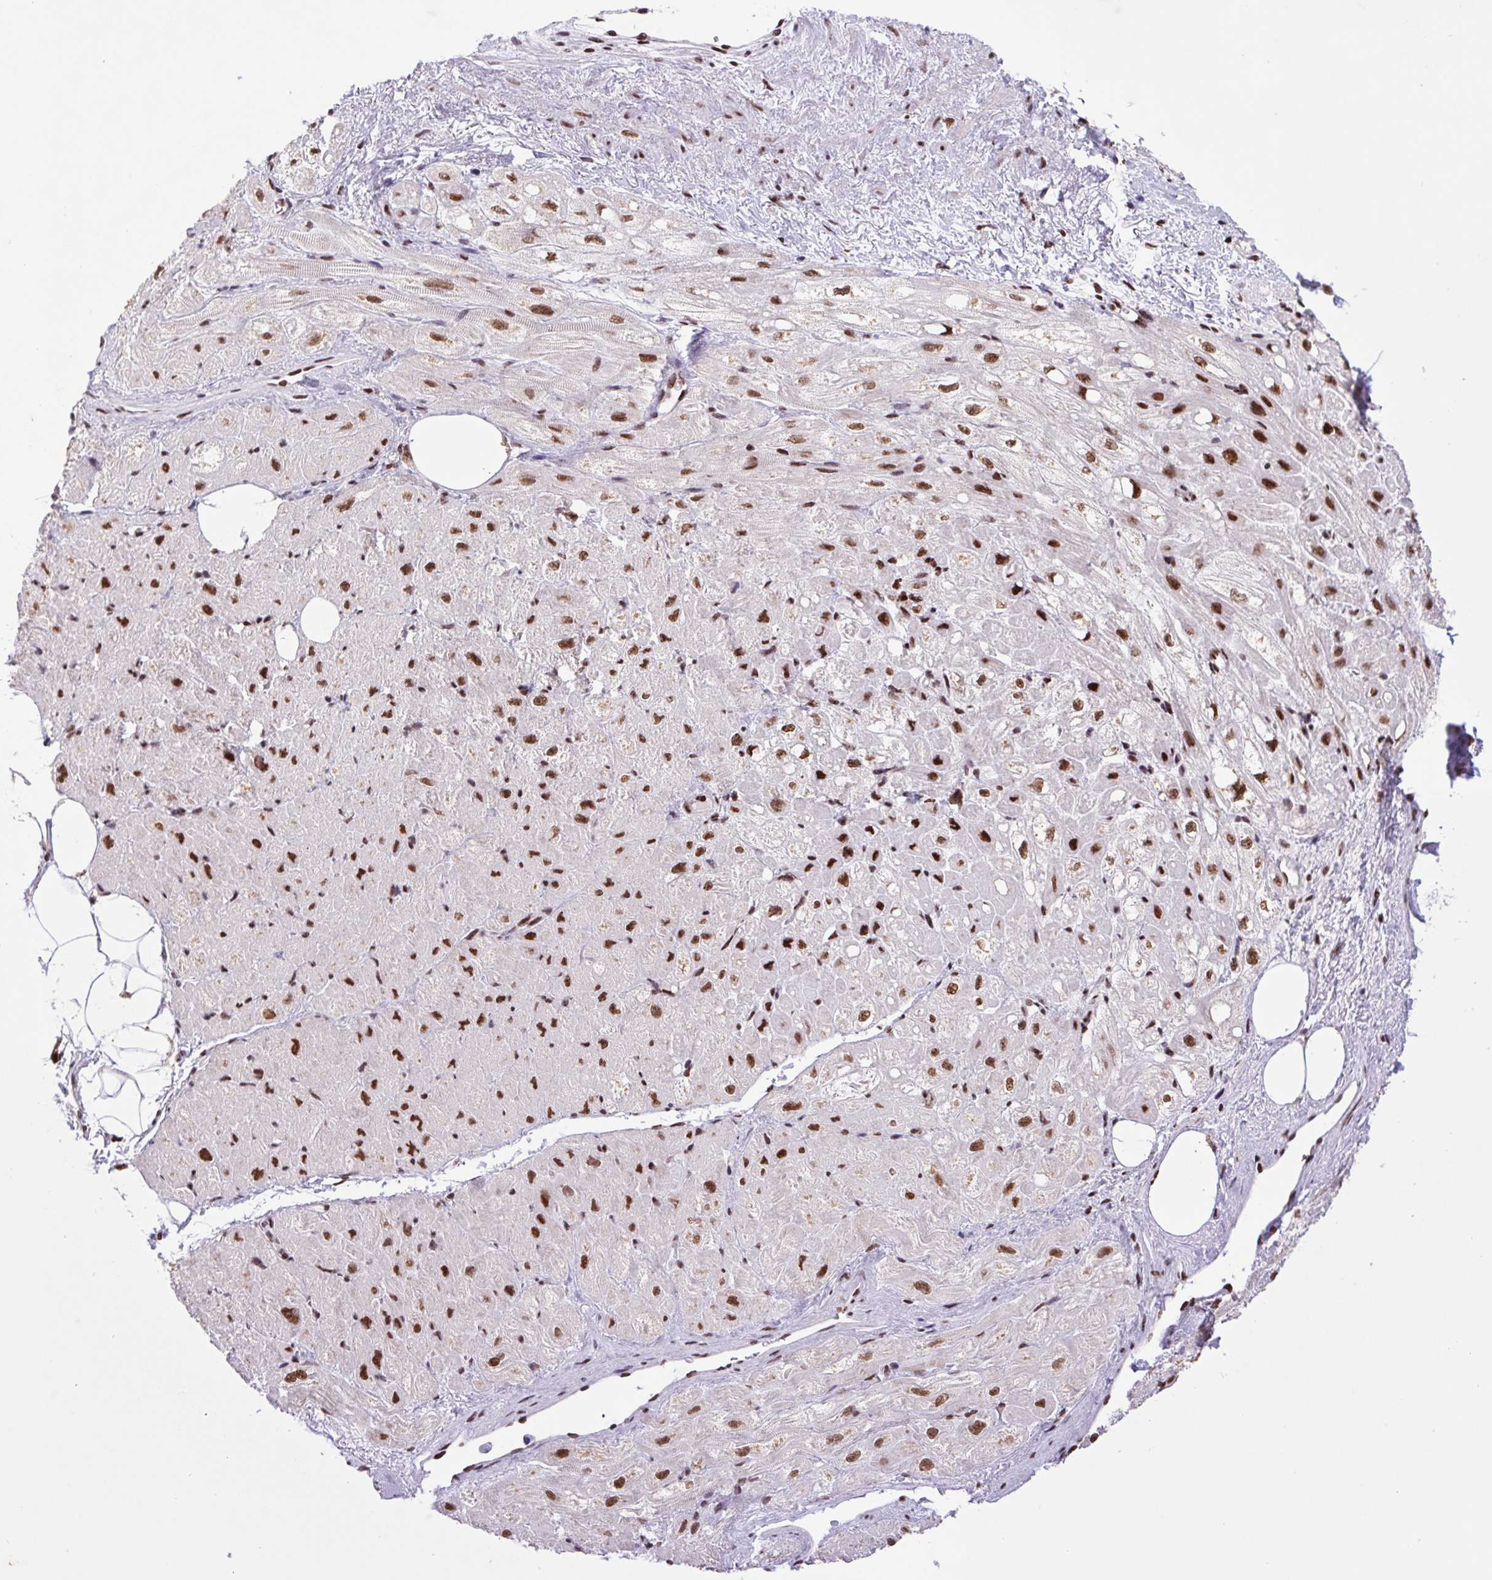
{"staining": {"intensity": "strong", "quantity": "25%-75%", "location": "nuclear"}, "tissue": "heart muscle", "cell_type": "Cardiomyocytes", "image_type": "normal", "snomed": [{"axis": "morphology", "description": "Normal tissue, NOS"}, {"axis": "topography", "description": "Heart"}], "caption": "This is a photomicrograph of IHC staining of benign heart muscle, which shows strong positivity in the nuclear of cardiomyocytes.", "gene": "LDLRAD4", "patient": {"sex": "female", "age": 69}}